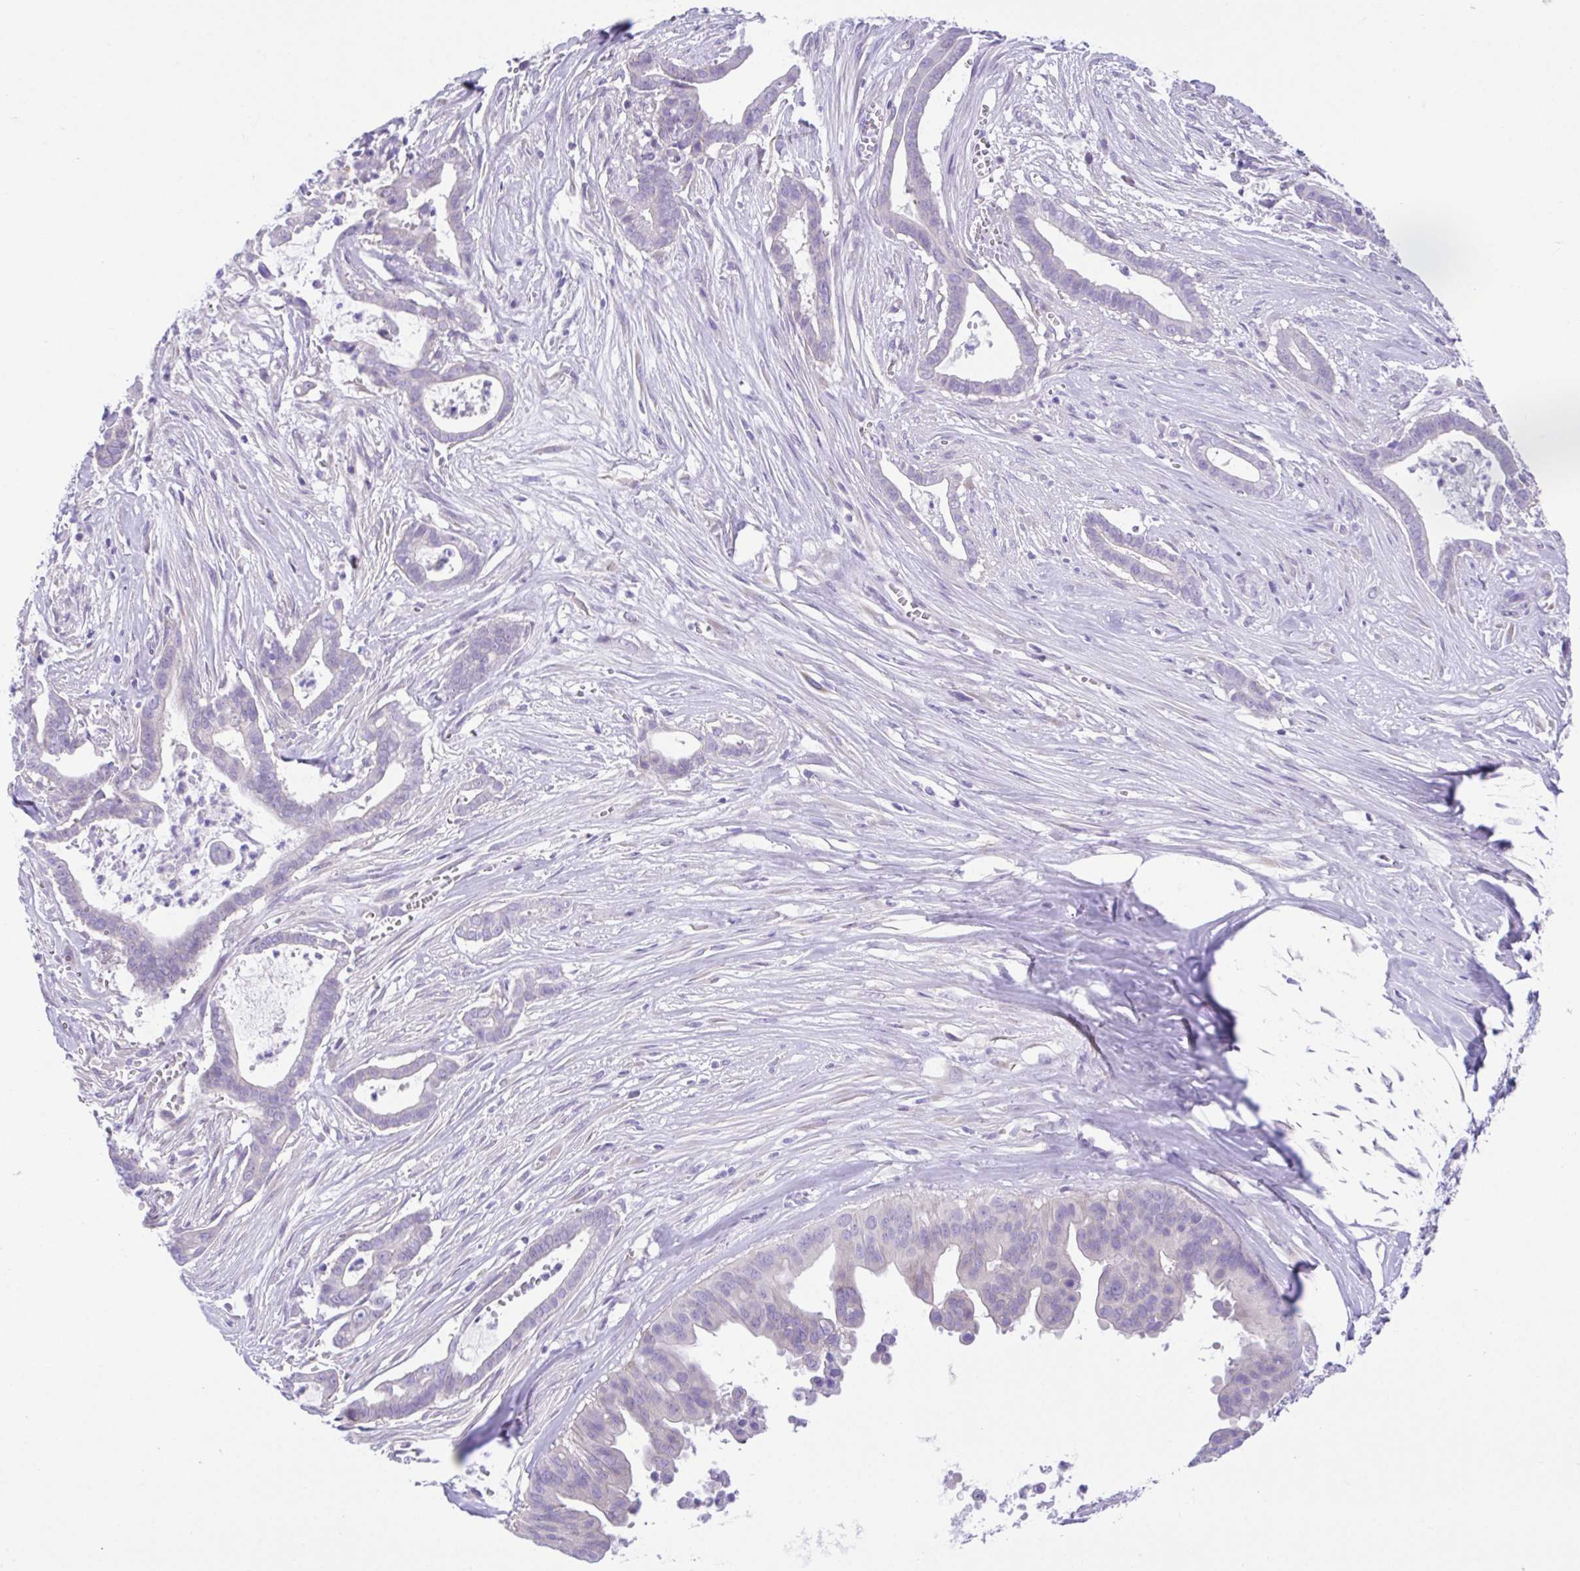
{"staining": {"intensity": "negative", "quantity": "none", "location": "none"}, "tissue": "pancreatic cancer", "cell_type": "Tumor cells", "image_type": "cancer", "snomed": [{"axis": "morphology", "description": "Adenocarcinoma, NOS"}, {"axis": "topography", "description": "Pancreas"}], "caption": "IHC image of neoplastic tissue: human pancreatic adenocarcinoma stained with DAB (3,3'-diaminobenzidine) demonstrates no significant protein positivity in tumor cells. (Brightfield microscopy of DAB IHC at high magnification).", "gene": "LUZP4", "patient": {"sex": "male", "age": 61}}